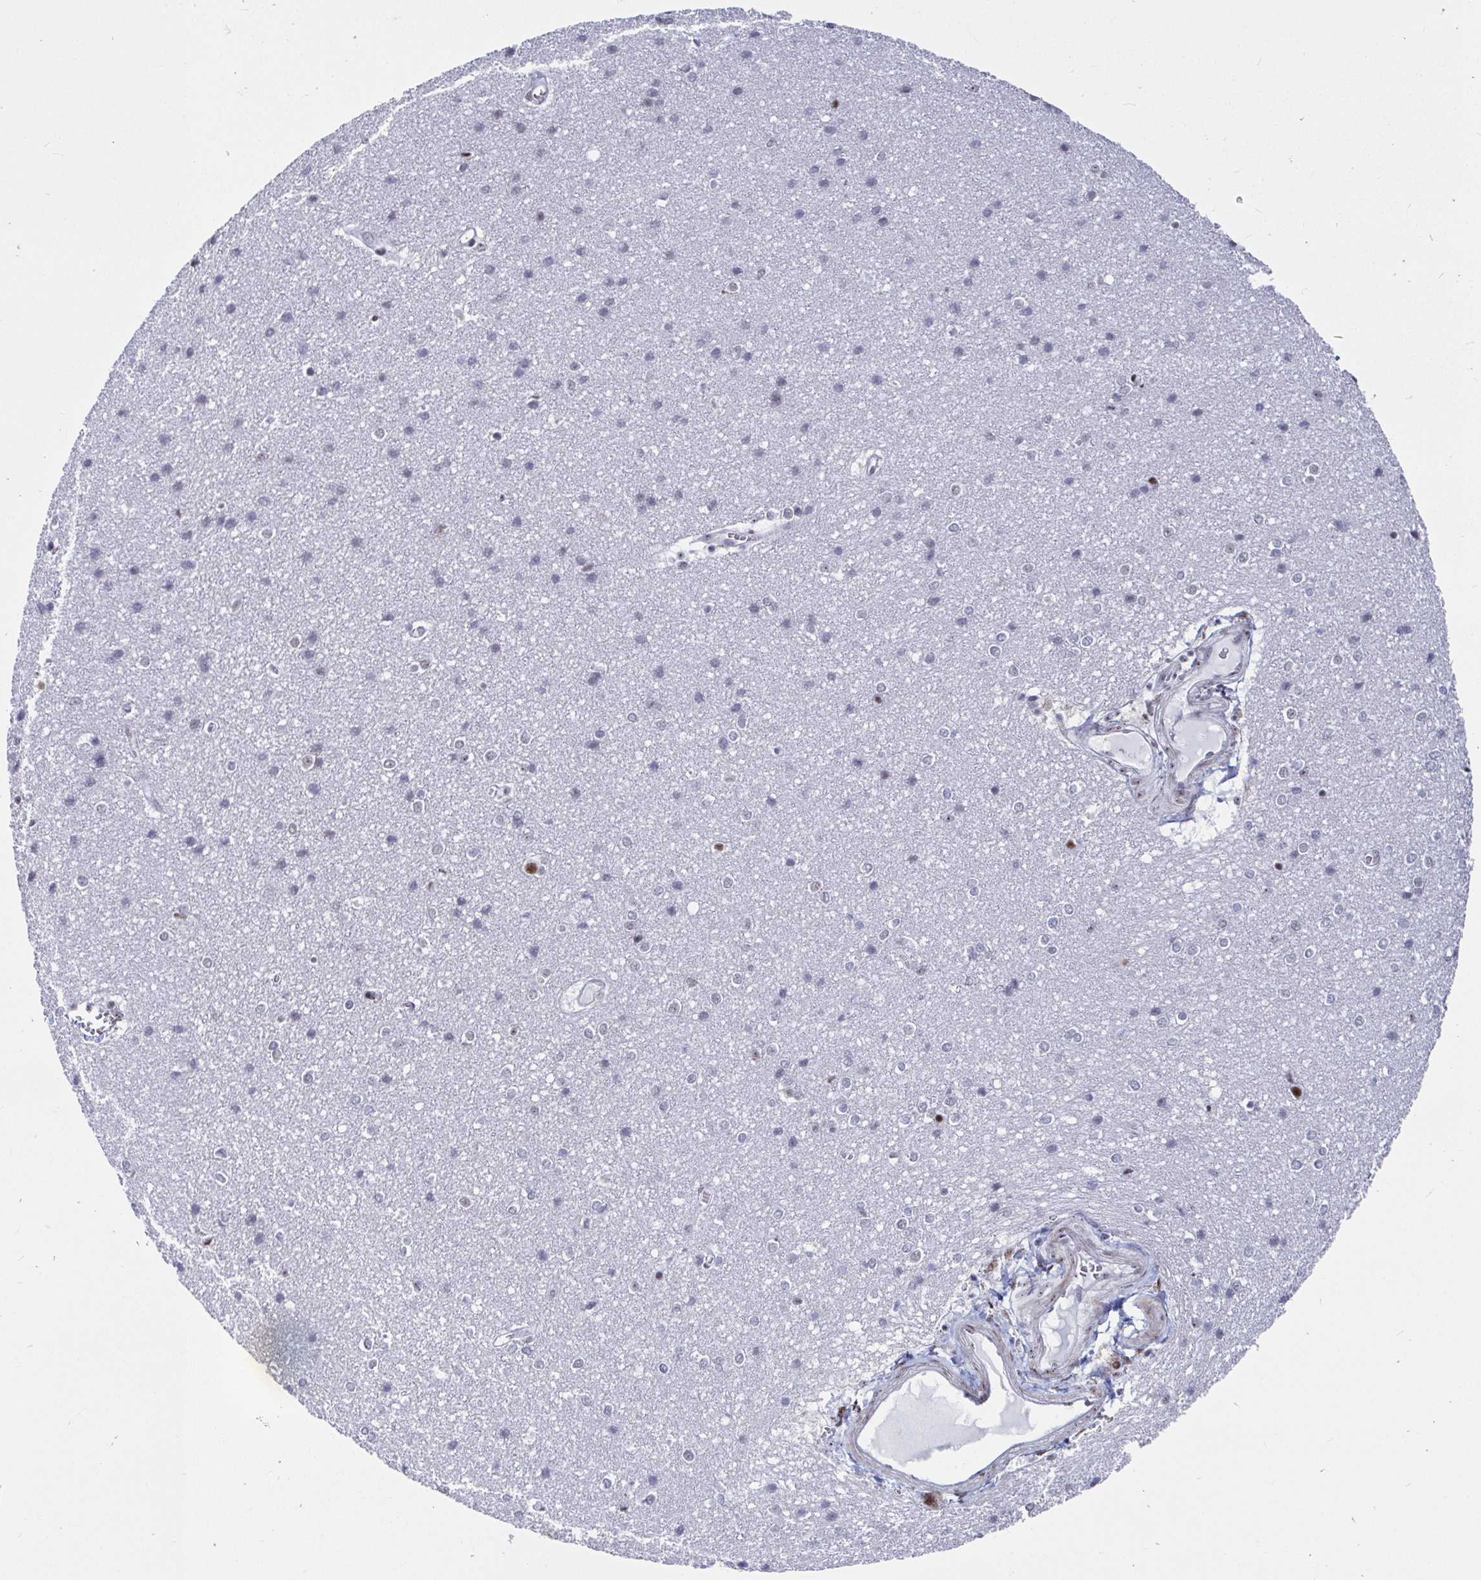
{"staining": {"intensity": "moderate", "quantity": "<25%", "location": "nuclear"}, "tissue": "cerebral cortex", "cell_type": "Endothelial cells", "image_type": "normal", "snomed": [{"axis": "morphology", "description": "Normal tissue, NOS"}, {"axis": "topography", "description": "Cerebral cortex"}], "caption": "Protein staining of unremarkable cerebral cortex exhibits moderate nuclear expression in approximately <25% of endothelial cells.", "gene": "SIRT7", "patient": {"sex": "male", "age": 37}}